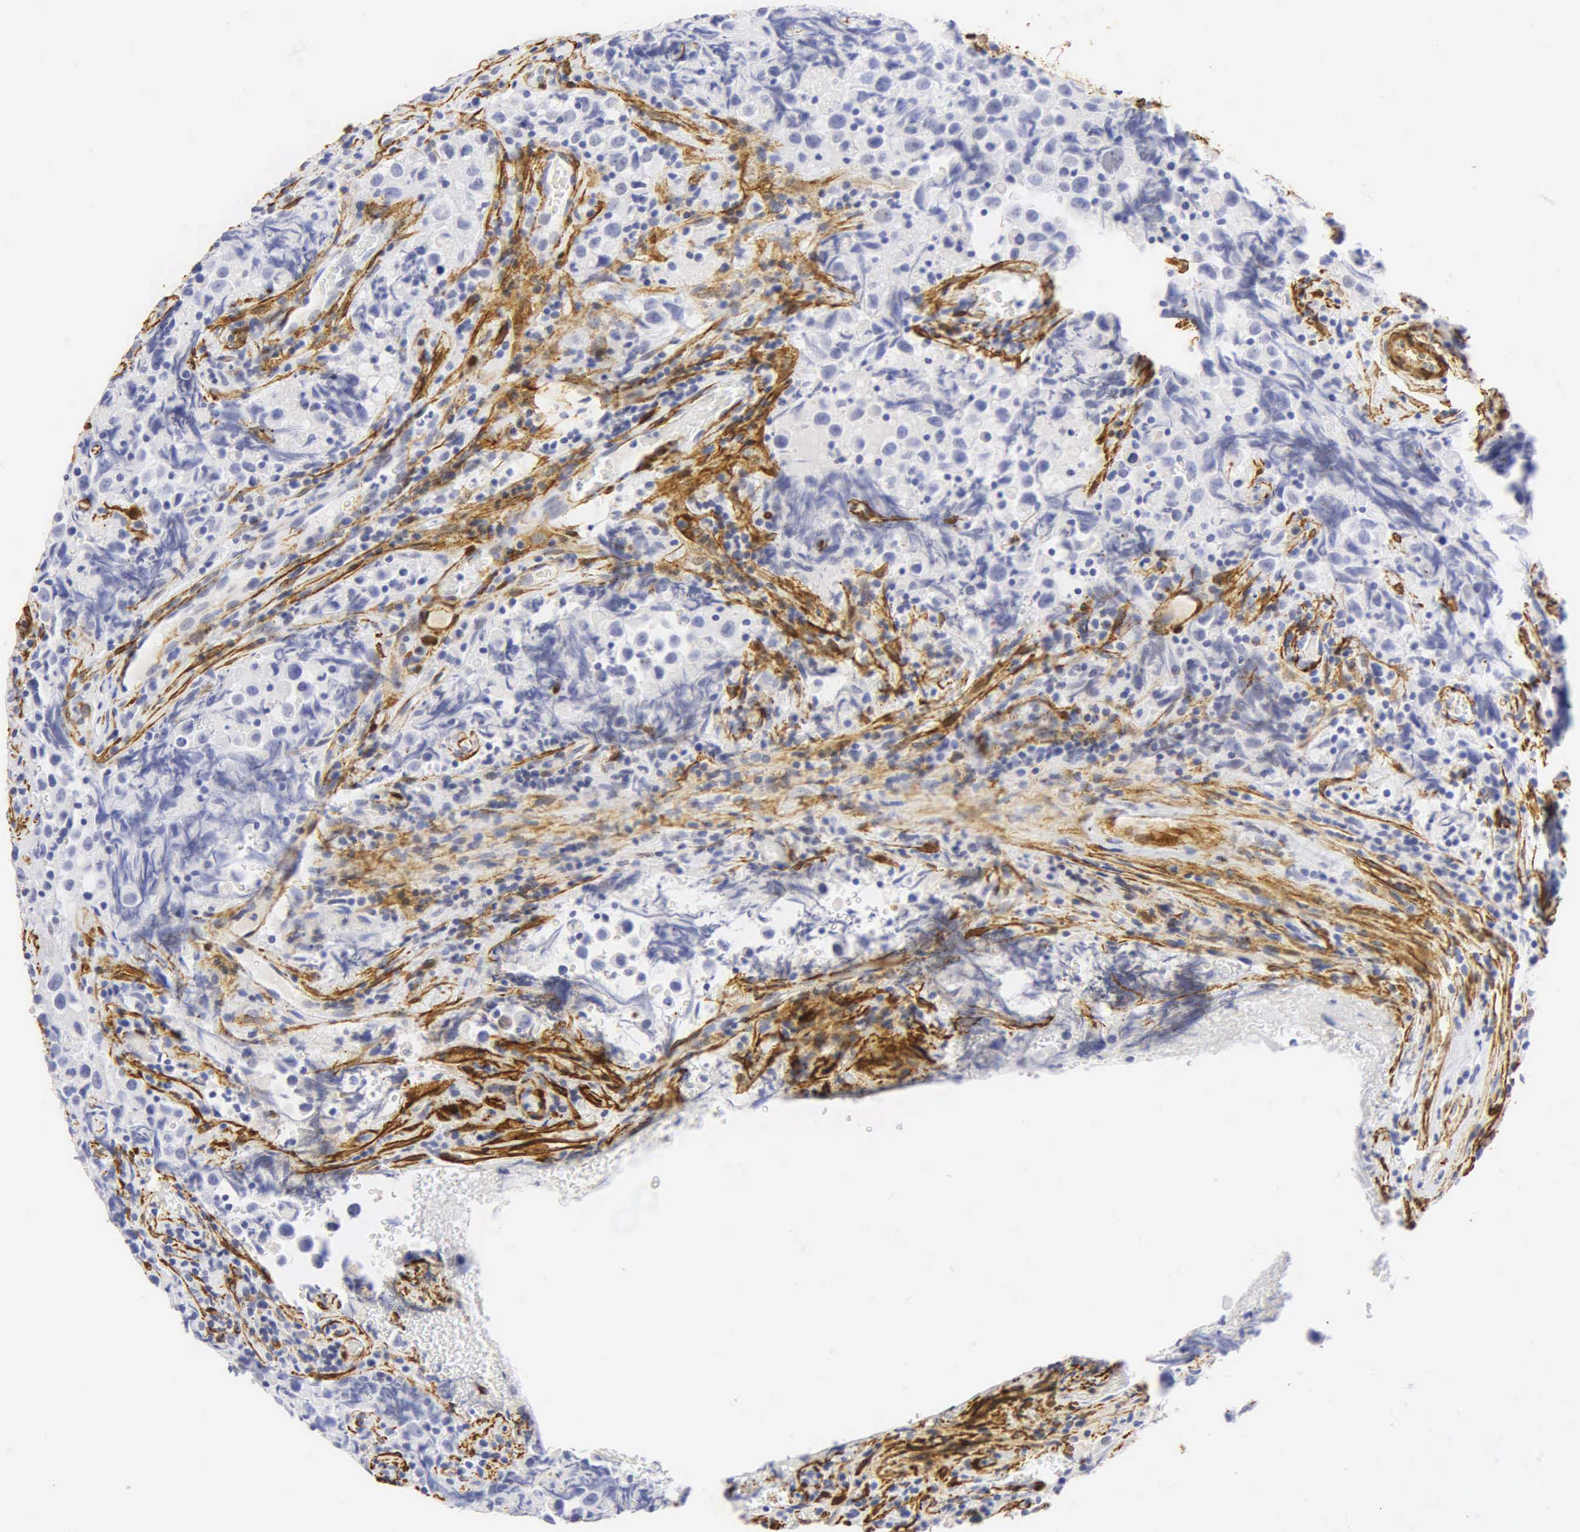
{"staining": {"intensity": "negative", "quantity": "none", "location": "none"}, "tissue": "testis cancer", "cell_type": "Tumor cells", "image_type": "cancer", "snomed": [{"axis": "morphology", "description": "Seminoma, NOS"}, {"axis": "topography", "description": "Testis"}], "caption": "Protein analysis of testis cancer demonstrates no significant positivity in tumor cells.", "gene": "ACTA2", "patient": {"sex": "male", "age": 32}}